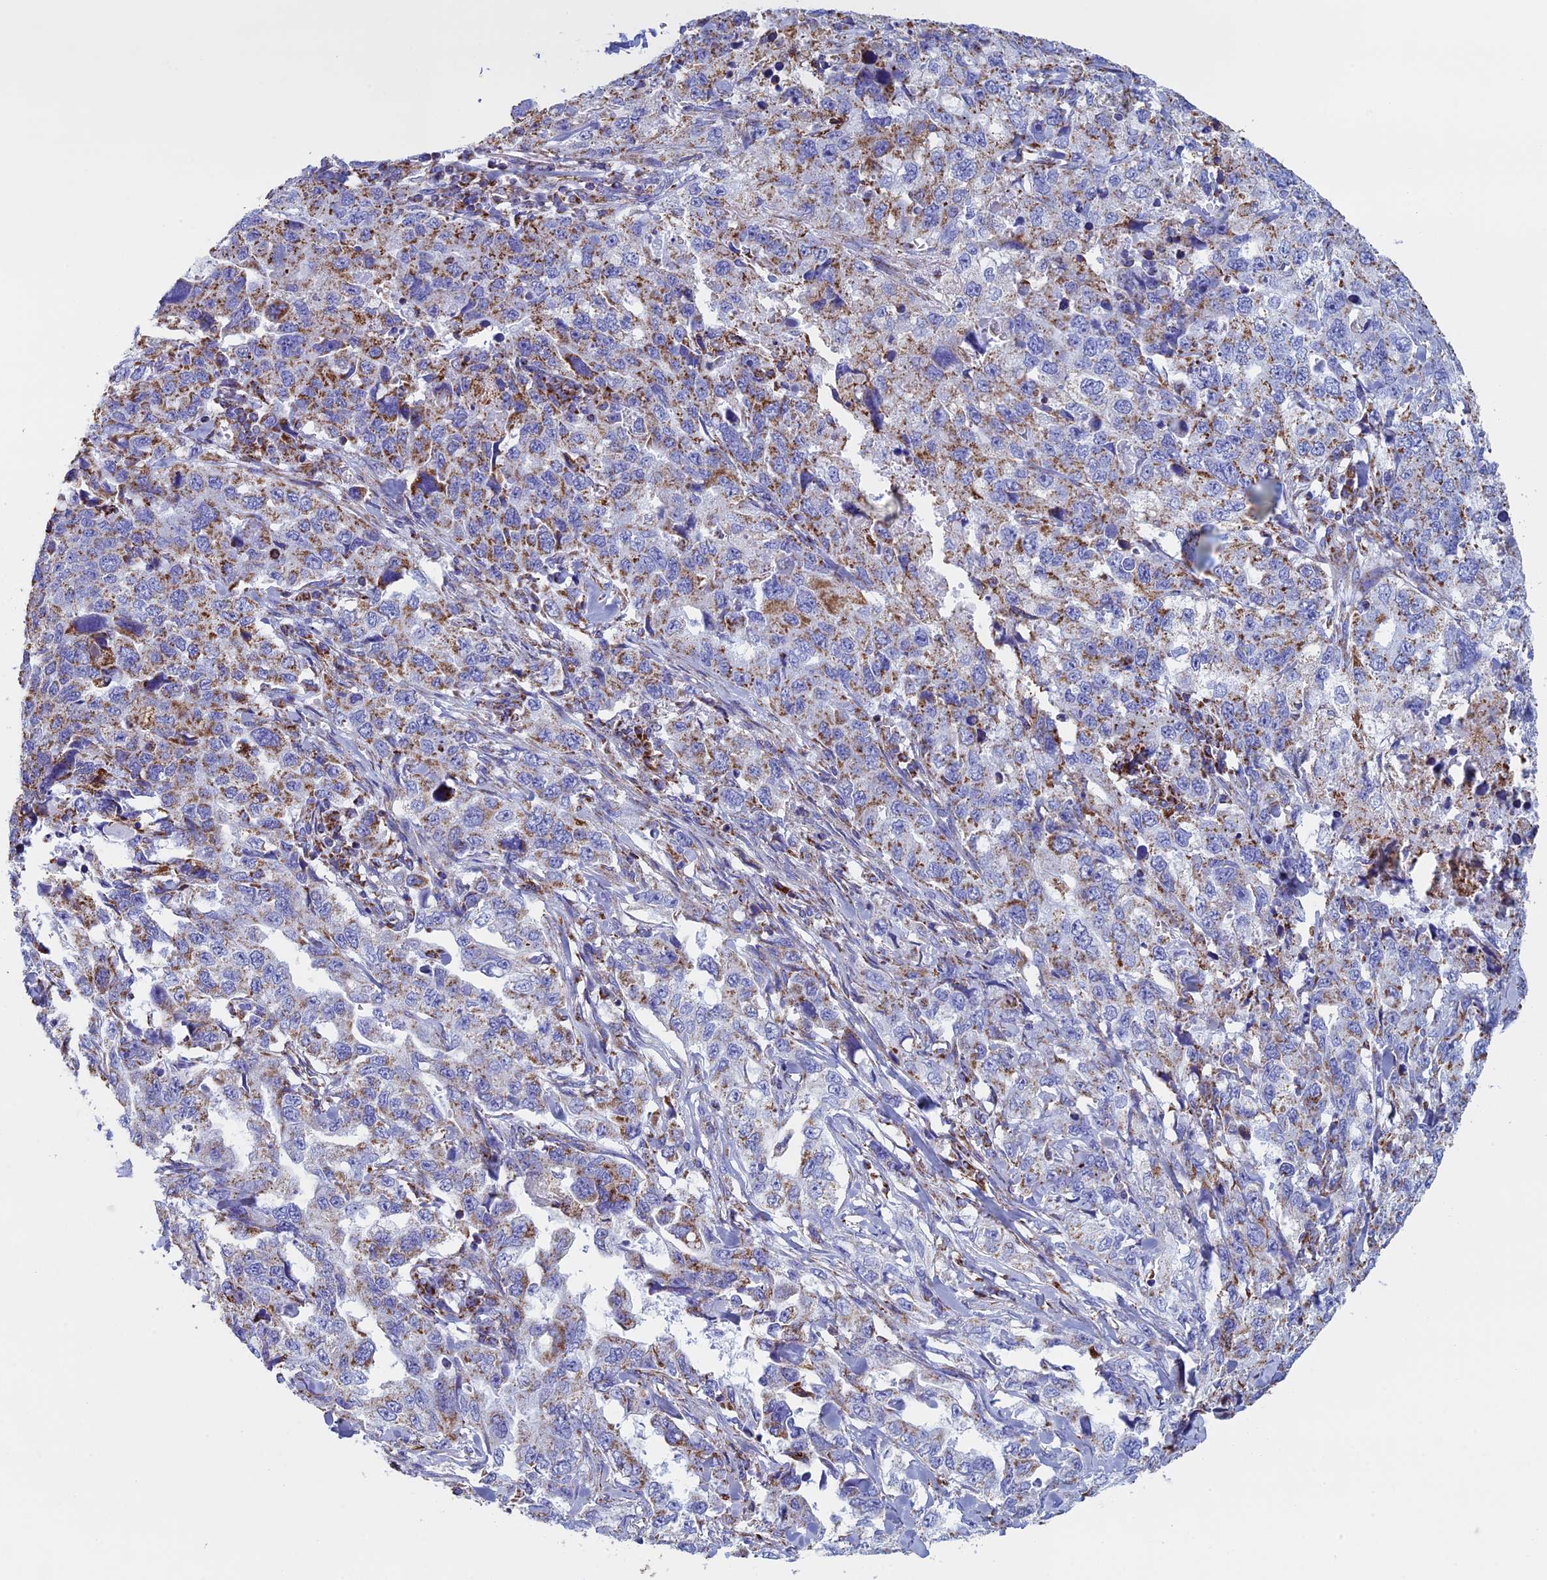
{"staining": {"intensity": "moderate", "quantity": "25%-75%", "location": "cytoplasmic/membranous"}, "tissue": "lung cancer", "cell_type": "Tumor cells", "image_type": "cancer", "snomed": [{"axis": "morphology", "description": "Adenocarcinoma, NOS"}, {"axis": "topography", "description": "Lung"}], "caption": "Lung adenocarcinoma stained for a protein (brown) reveals moderate cytoplasmic/membranous positive expression in about 25%-75% of tumor cells.", "gene": "UQCRFS1", "patient": {"sex": "female", "age": 51}}